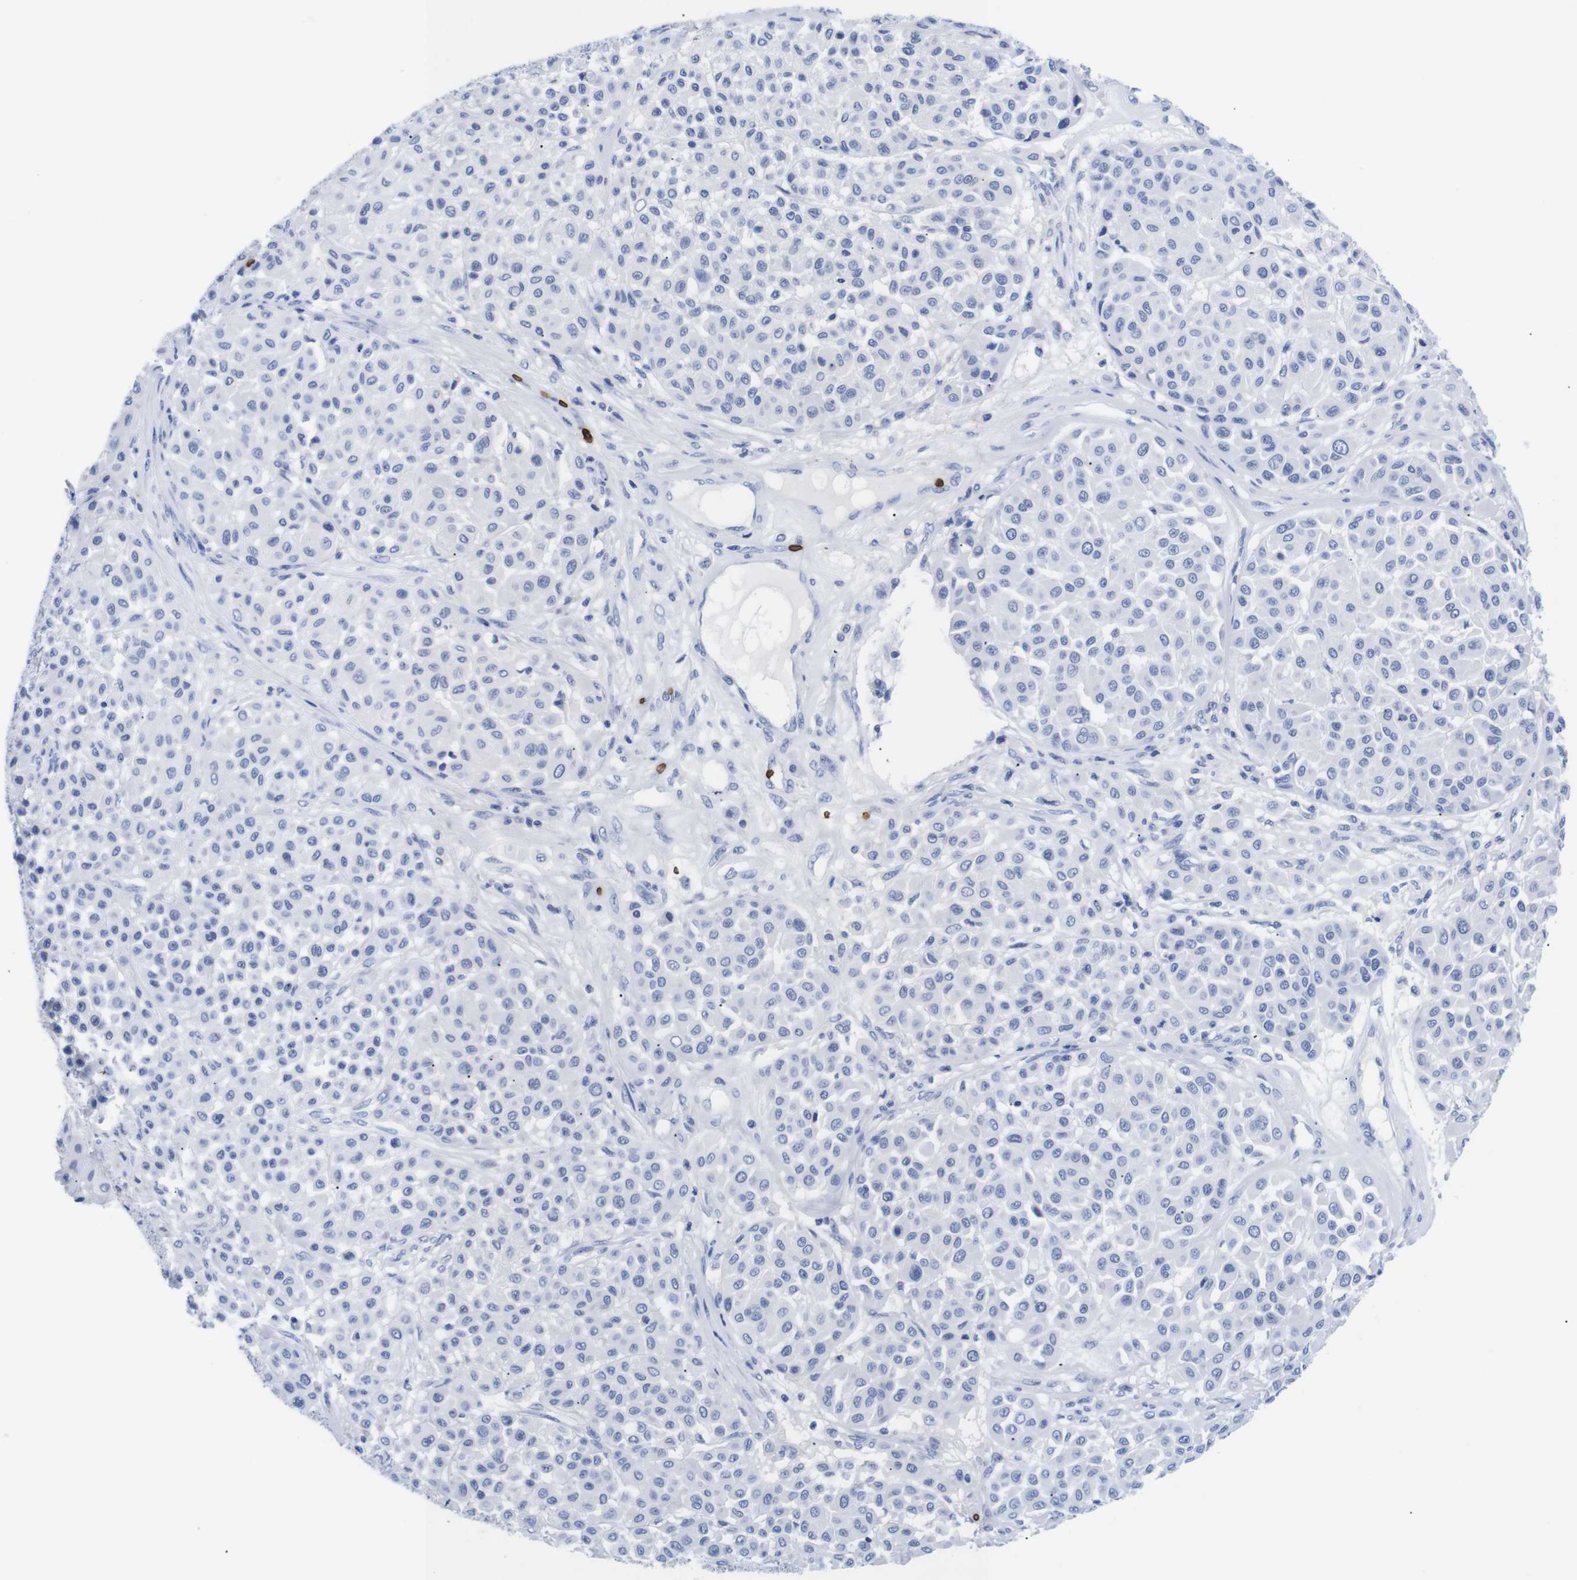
{"staining": {"intensity": "negative", "quantity": "none", "location": "none"}, "tissue": "melanoma", "cell_type": "Tumor cells", "image_type": "cancer", "snomed": [{"axis": "morphology", "description": "Malignant melanoma, Metastatic site"}, {"axis": "topography", "description": "Soft tissue"}], "caption": "This is a photomicrograph of immunohistochemistry staining of melanoma, which shows no positivity in tumor cells.", "gene": "S1PR2", "patient": {"sex": "male", "age": 41}}